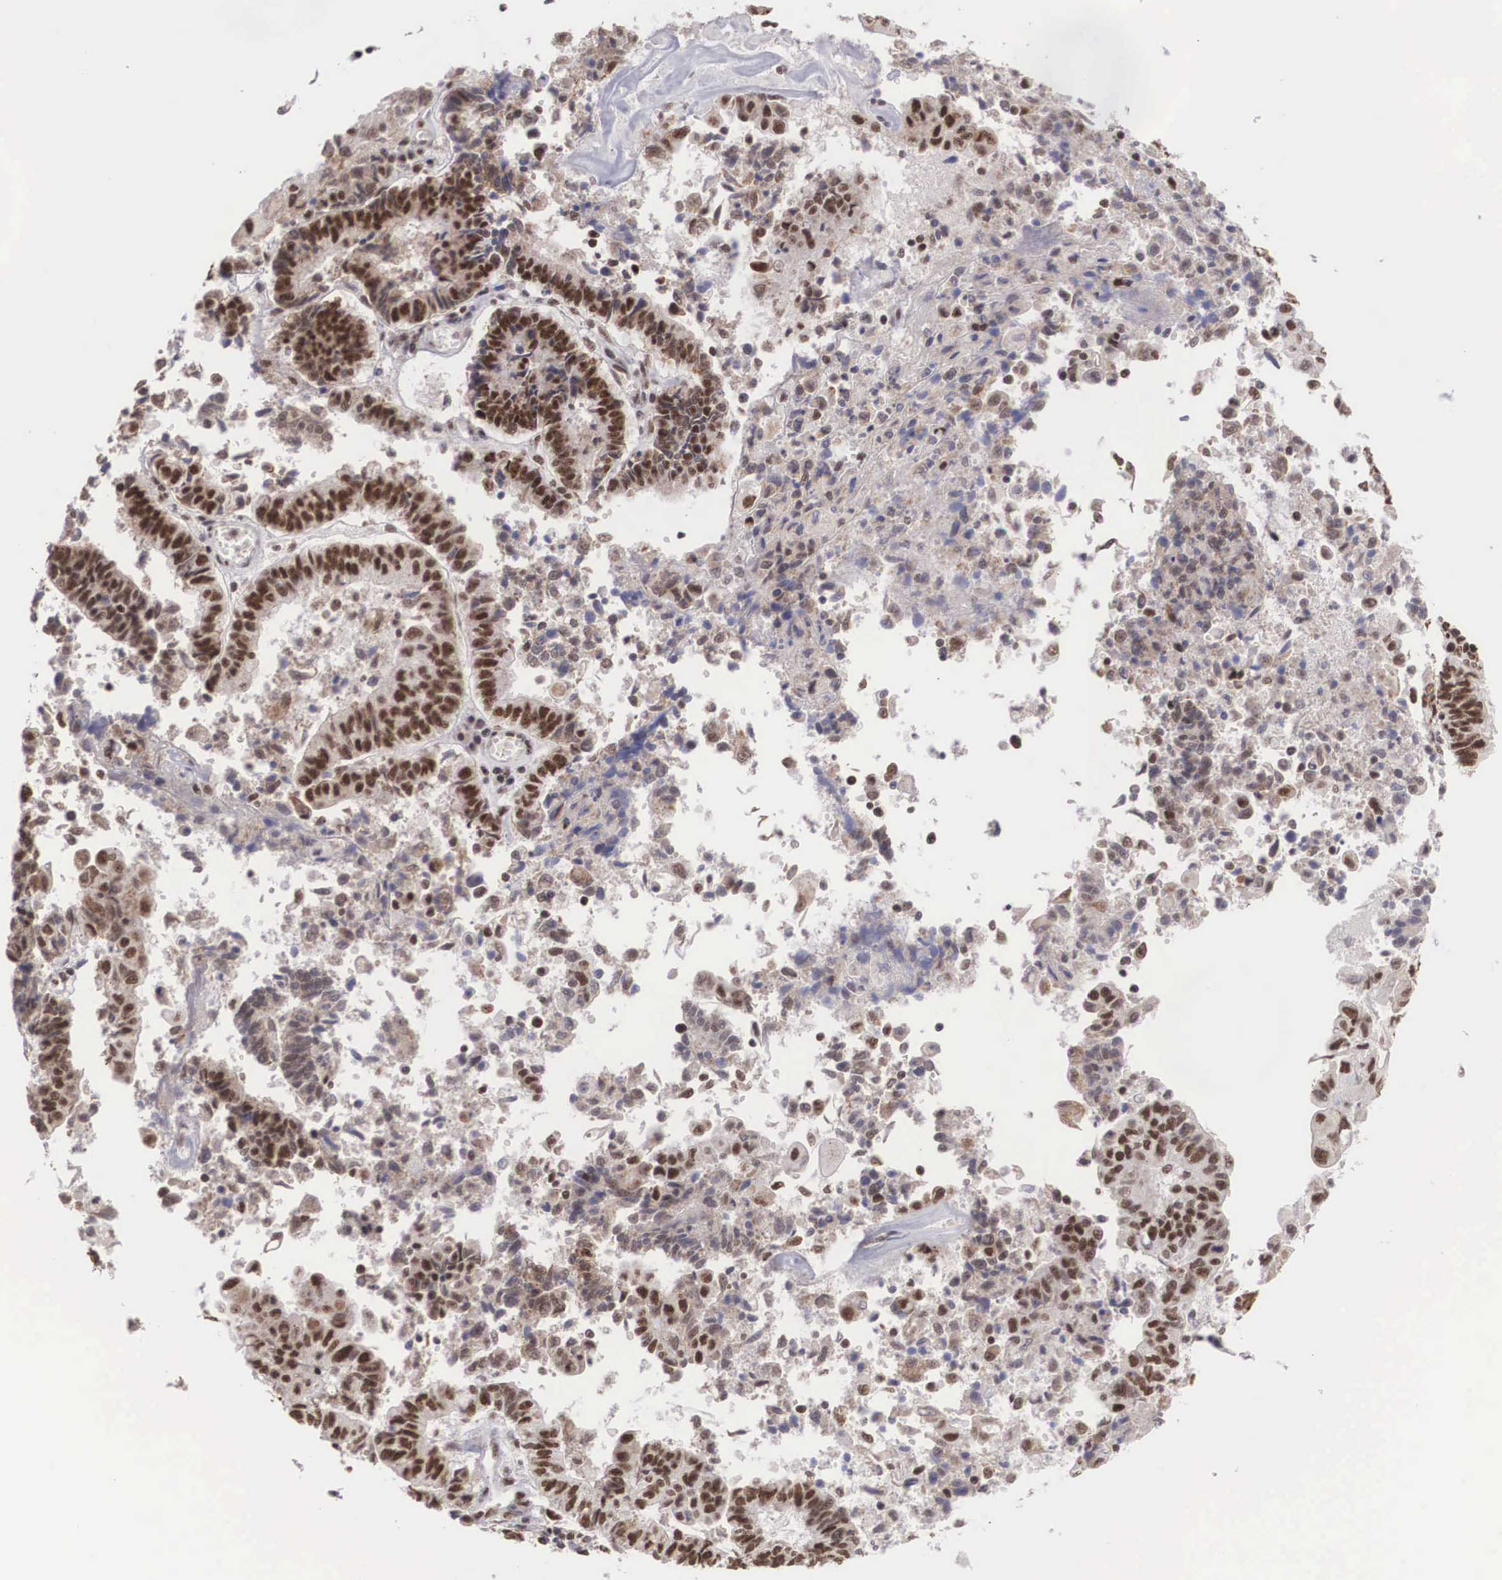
{"staining": {"intensity": "strong", "quantity": ">75%", "location": "nuclear"}, "tissue": "endometrial cancer", "cell_type": "Tumor cells", "image_type": "cancer", "snomed": [{"axis": "morphology", "description": "Adenocarcinoma, NOS"}, {"axis": "topography", "description": "Endometrium"}], "caption": "A micrograph of endometrial cancer stained for a protein exhibits strong nuclear brown staining in tumor cells.", "gene": "HTATSF1", "patient": {"sex": "female", "age": 75}}